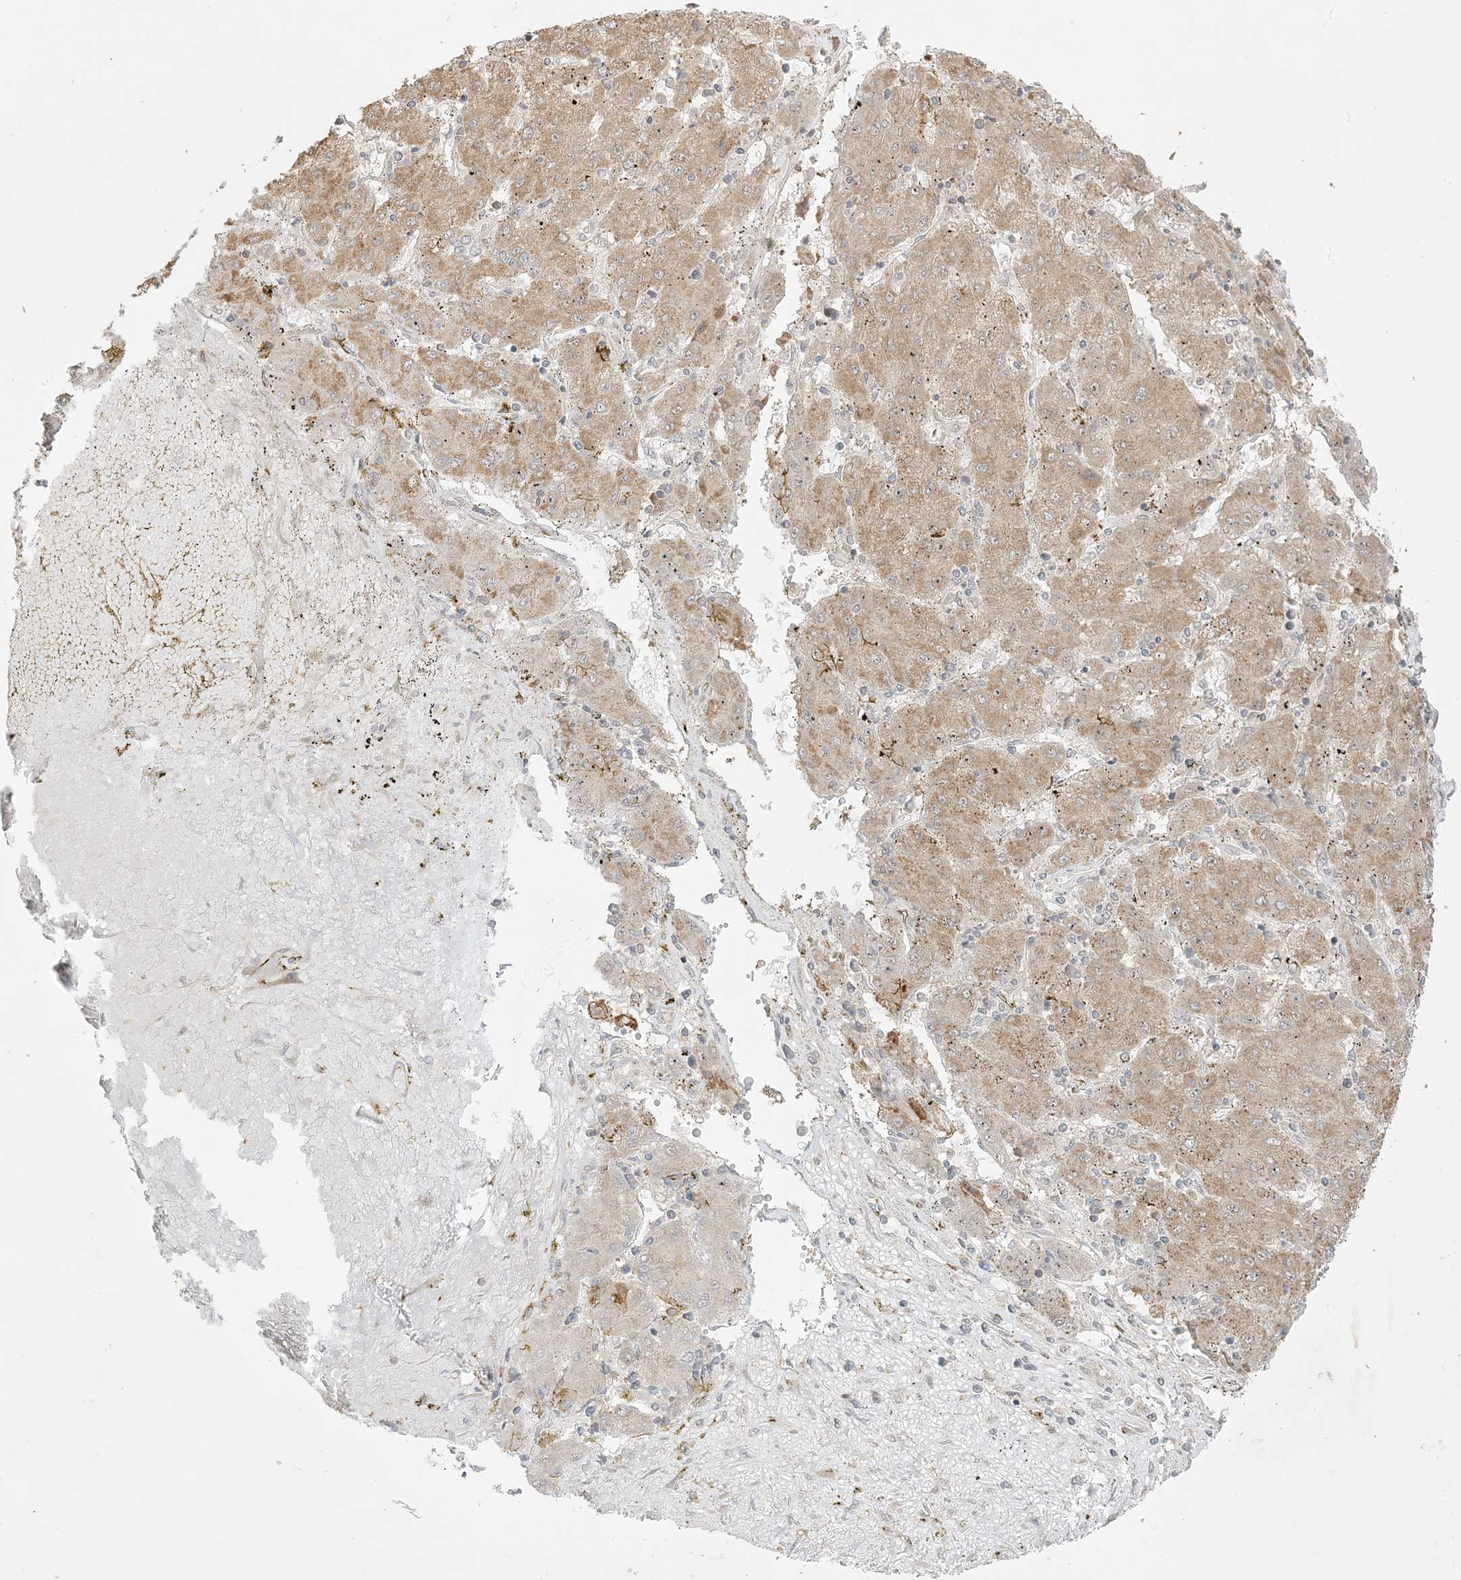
{"staining": {"intensity": "moderate", "quantity": ">75%", "location": "cytoplasmic/membranous"}, "tissue": "liver cancer", "cell_type": "Tumor cells", "image_type": "cancer", "snomed": [{"axis": "morphology", "description": "Carcinoma, Hepatocellular, NOS"}, {"axis": "topography", "description": "Liver"}], "caption": "High-power microscopy captured an IHC histopathology image of liver hepatocellular carcinoma, revealing moderate cytoplasmic/membranous expression in approximately >75% of tumor cells. (DAB (3,3'-diaminobenzidine) = brown stain, brightfield microscopy at high magnification).", "gene": "PHLDB2", "patient": {"sex": "male", "age": 72}}